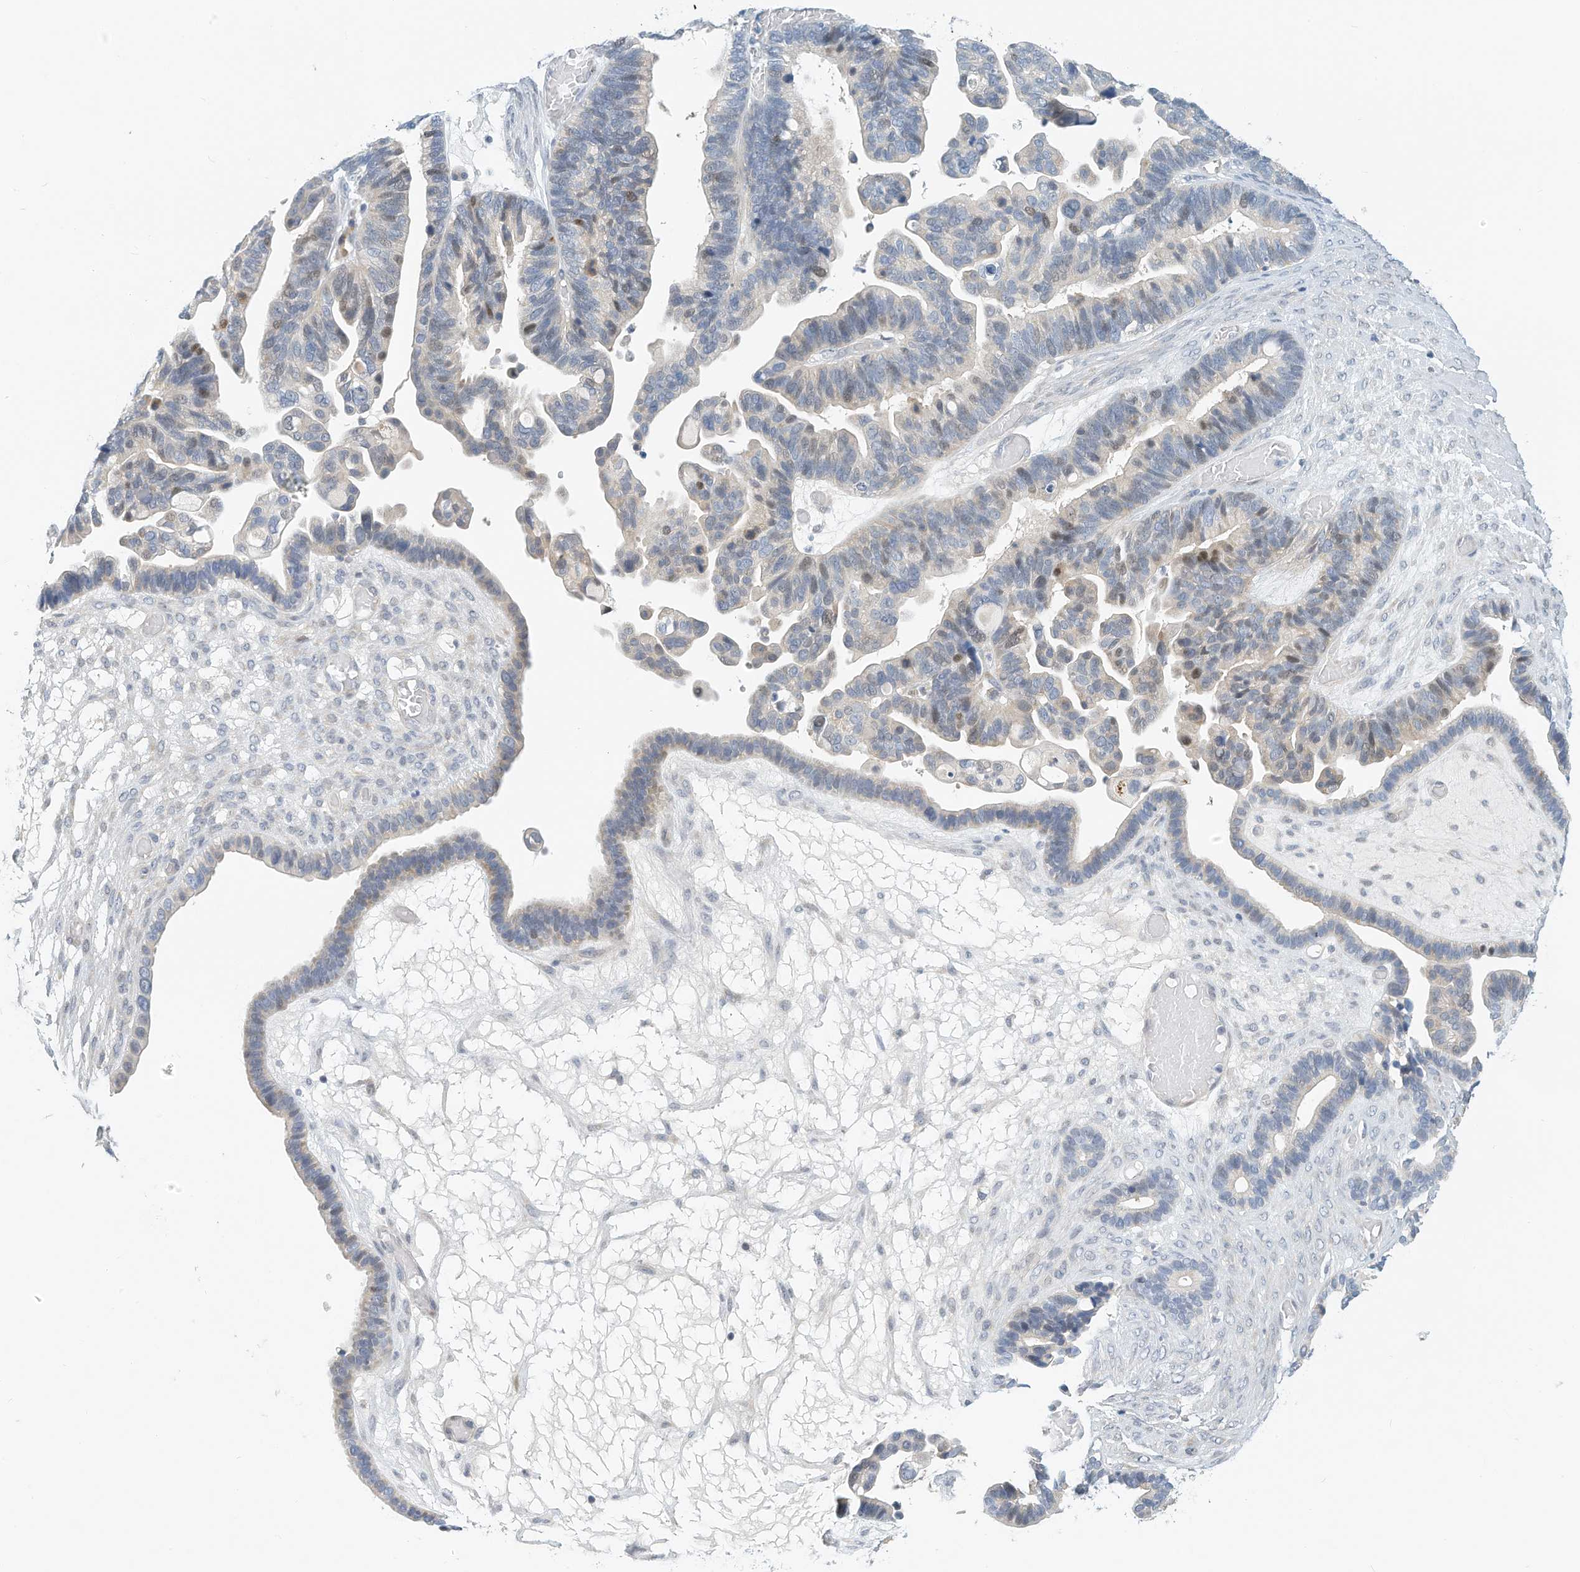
{"staining": {"intensity": "weak", "quantity": "<25%", "location": "nuclear"}, "tissue": "ovarian cancer", "cell_type": "Tumor cells", "image_type": "cancer", "snomed": [{"axis": "morphology", "description": "Cystadenocarcinoma, serous, NOS"}, {"axis": "topography", "description": "Ovary"}], "caption": "Tumor cells are negative for protein expression in human serous cystadenocarcinoma (ovarian).", "gene": "ARHGAP28", "patient": {"sex": "female", "age": 56}}